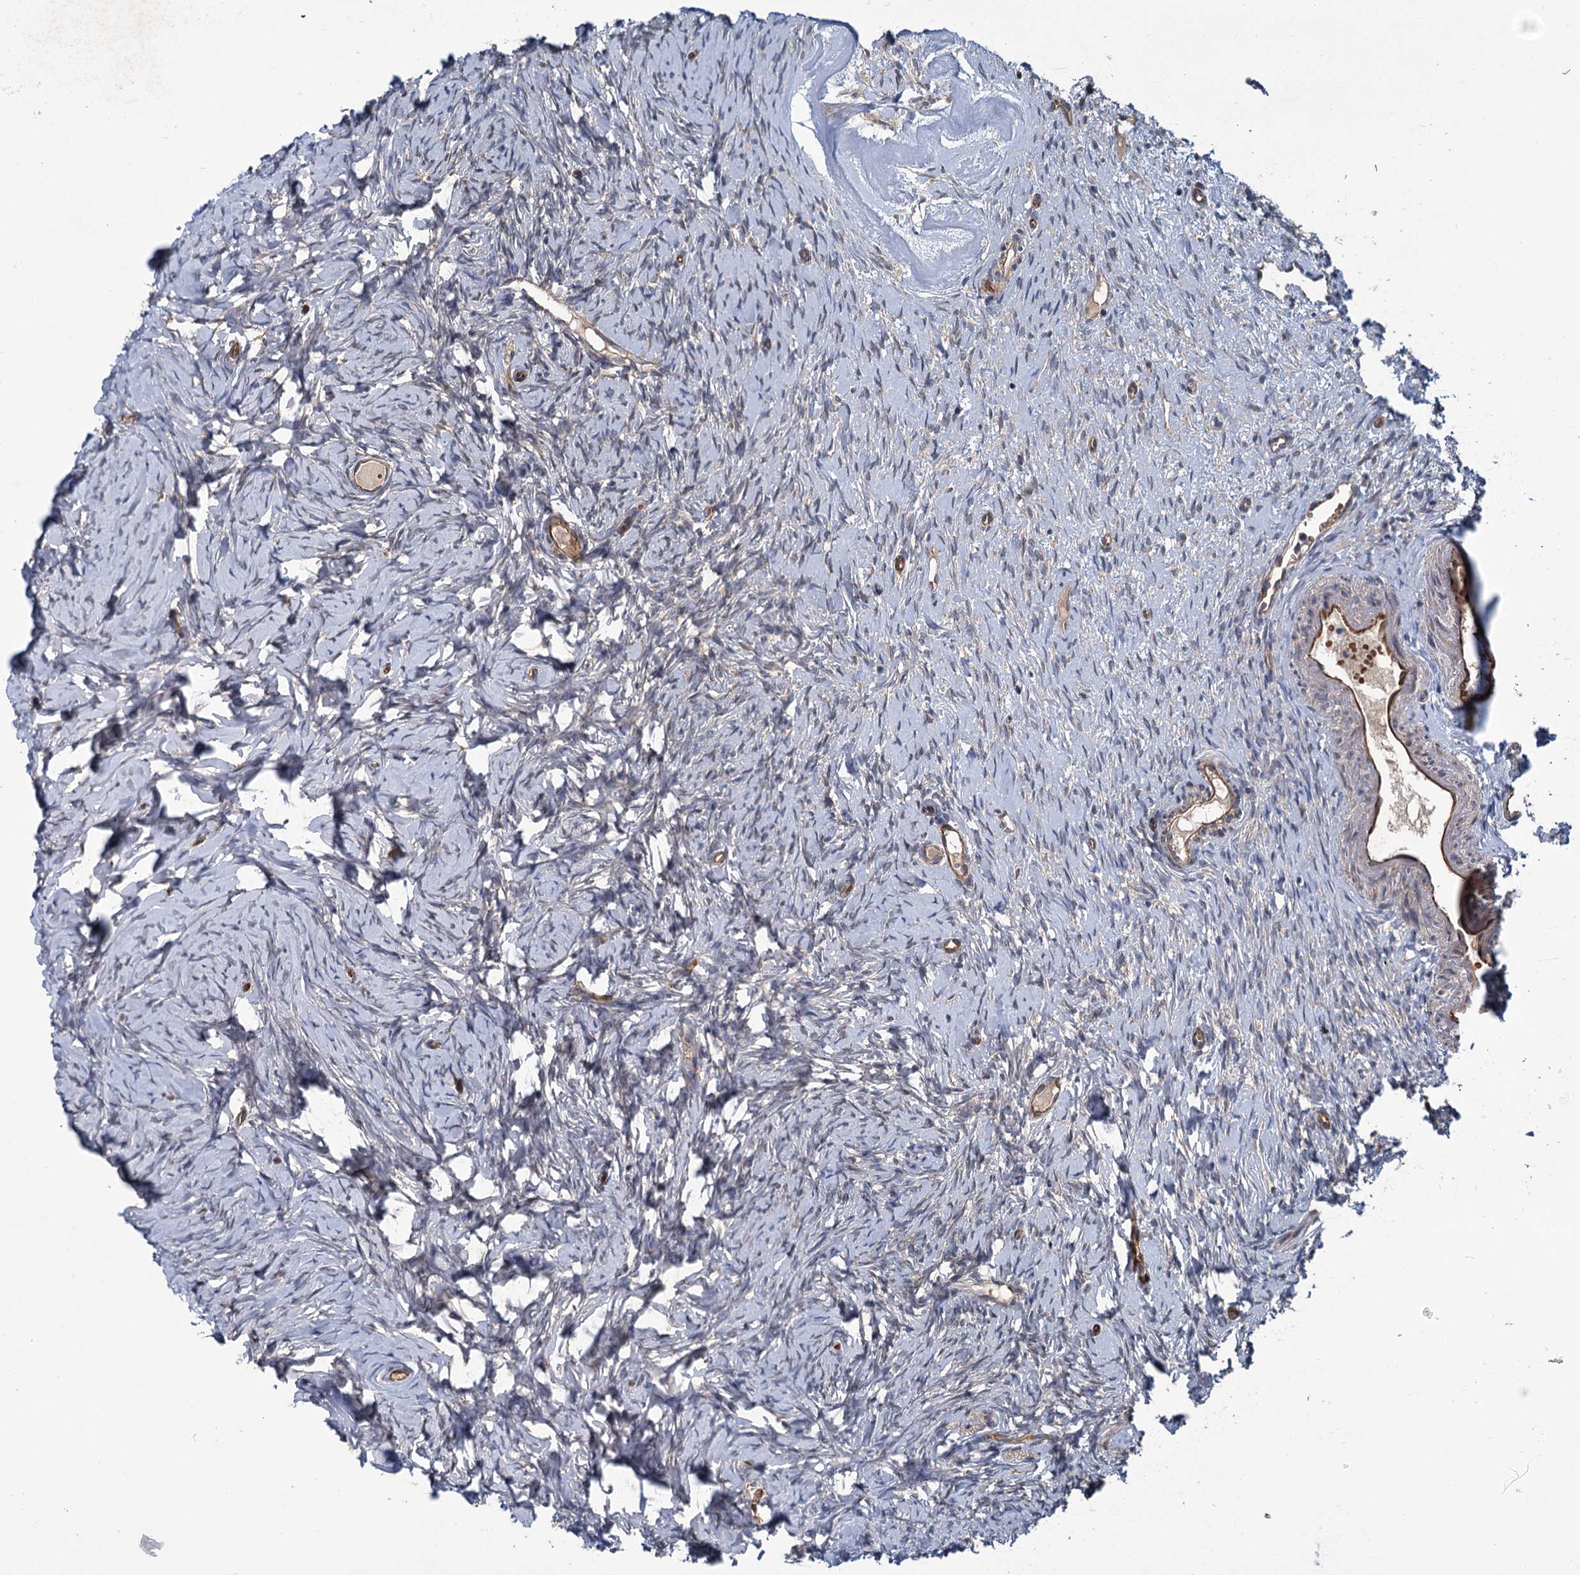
{"staining": {"intensity": "weak", "quantity": "<25%", "location": "cytoplasmic/membranous"}, "tissue": "ovary", "cell_type": "Ovarian stroma cells", "image_type": "normal", "snomed": [{"axis": "morphology", "description": "Normal tissue, NOS"}, {"axis": "topography", "description": "Ovary"}], "caption": "The photomicrograph exhibits no staining of ovarian stroma cells in benign ovary.", "gene": "PKN2", "patient": {"sex": "female", "age": 51}}